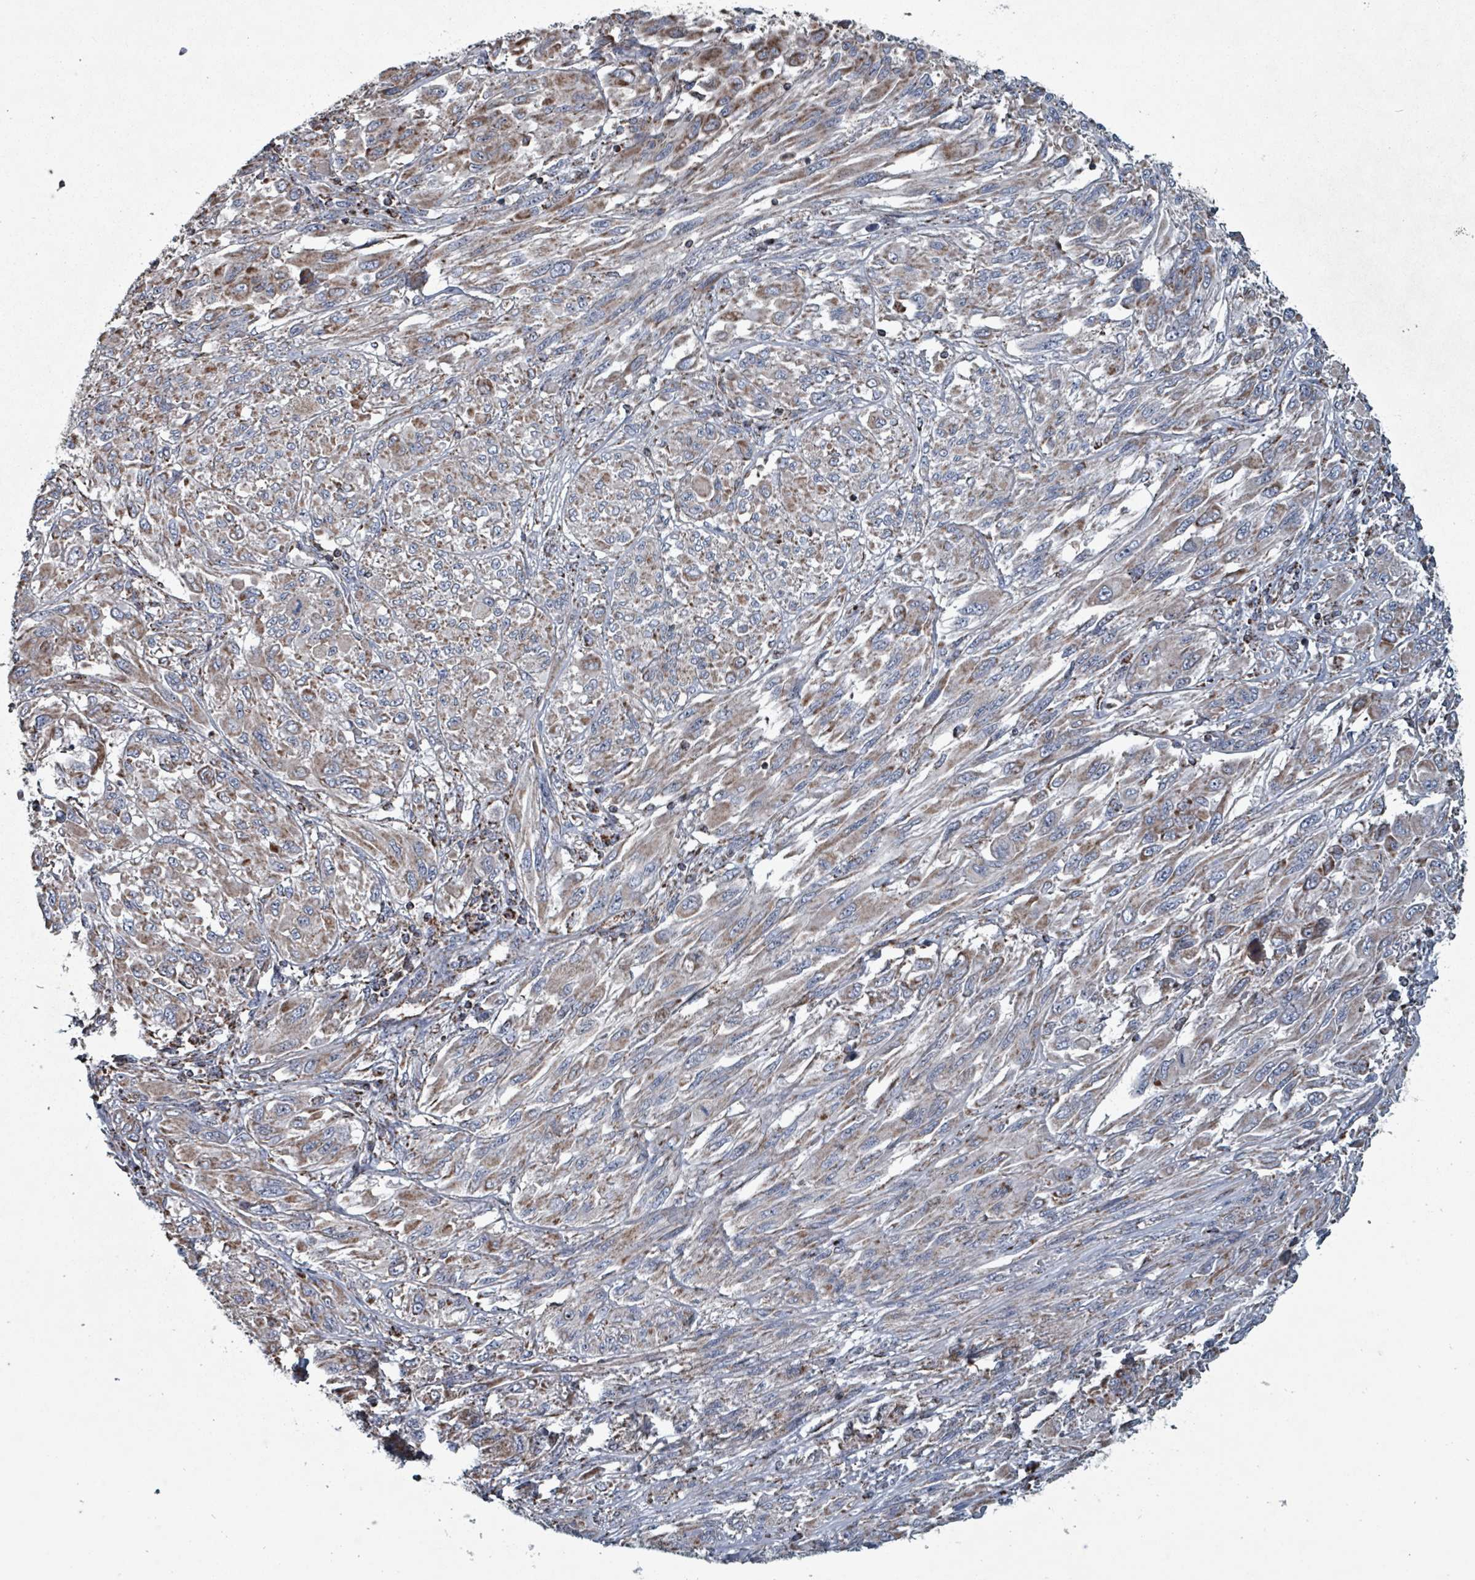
{"staining": {"intensity": "weak", "quantity": ">75%", "location": "cytoplasmic/membranous"}, "tissue": "melanoma", "cell_type": "Tumor cells", "image_type": "cancer", "snomed": [{"axis": "morphology", "description": "Malignant melanoma, NOS"}, {"axis": "topography", "description": "Skin"}], "caption": "Protein expression analysis of human melanoma reveals weak cytoplasmic/membranous expression in approximately >75% of tumor cells.", "gene": "ABHD18", "patient": {"sex": "female", "age": 91}}